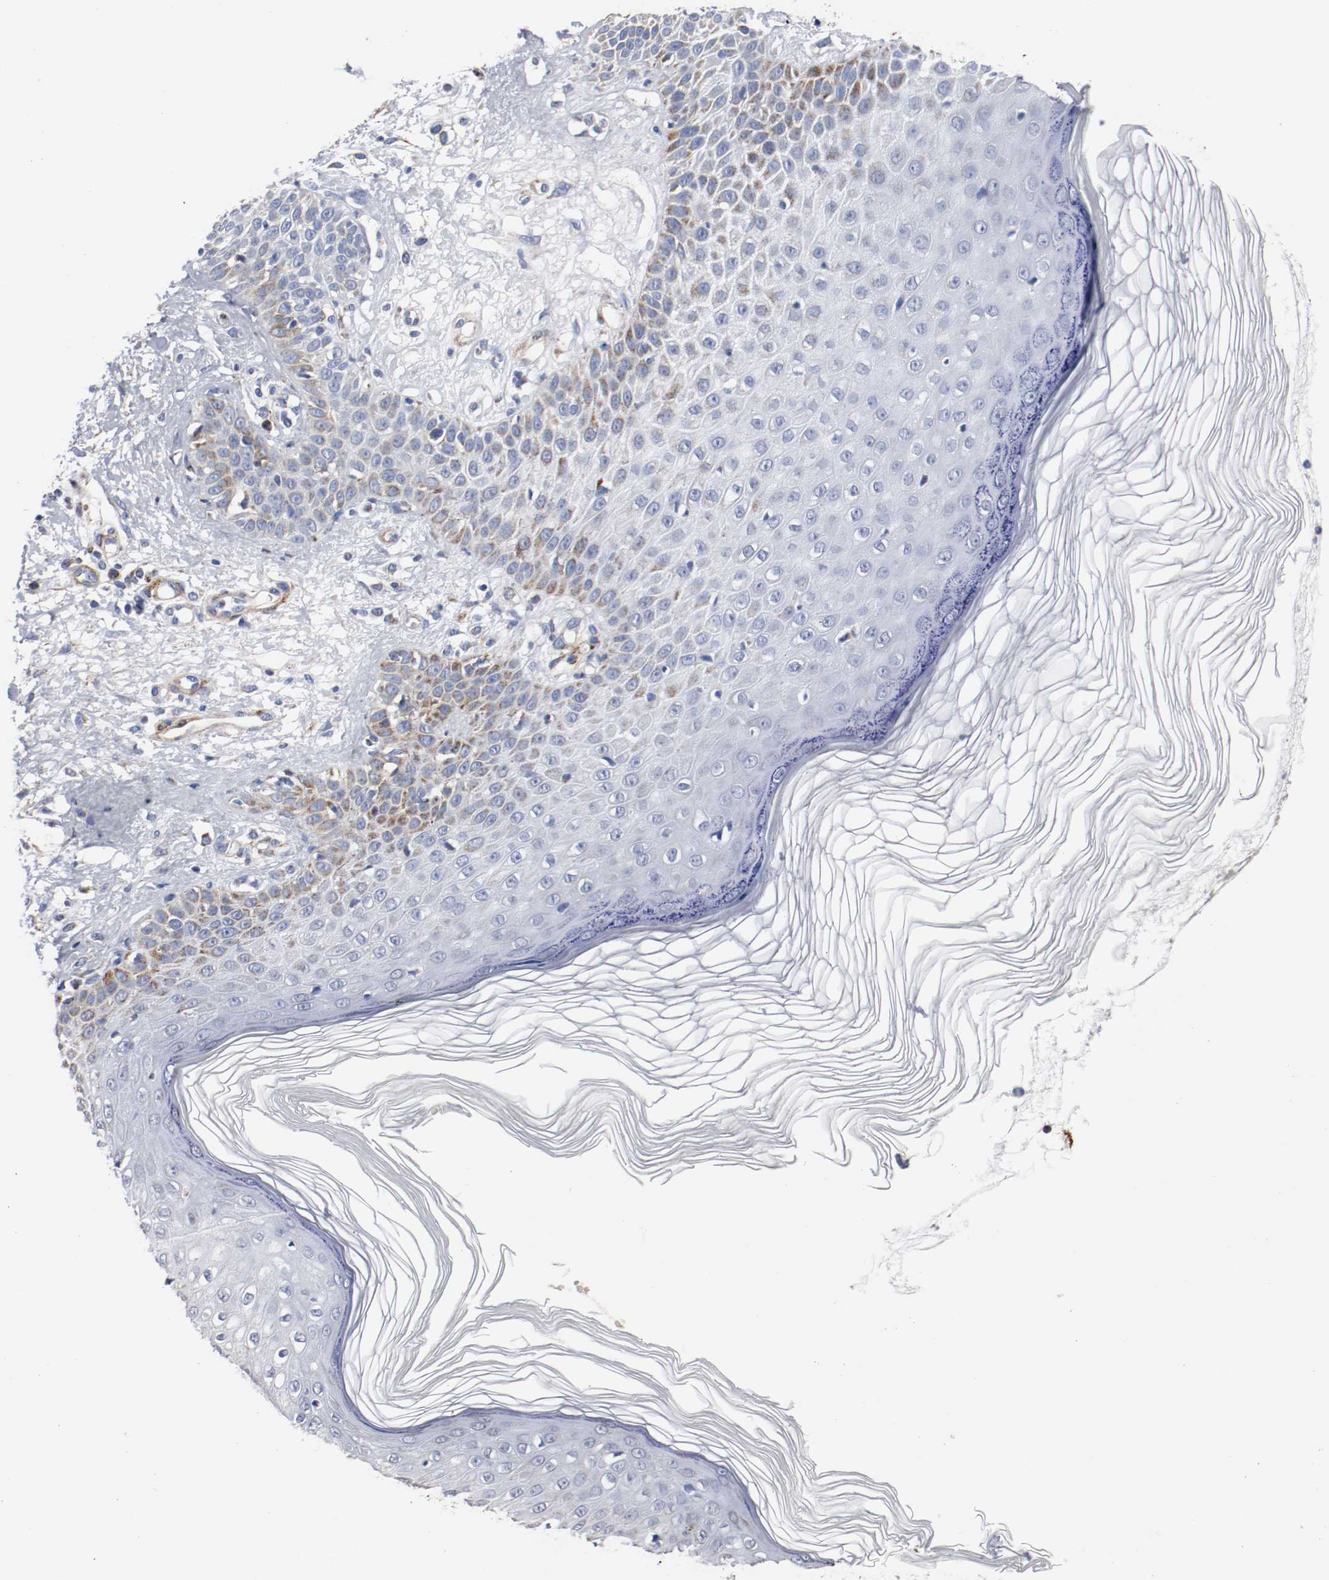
{"staining": {"intensity": "moderate", "quantity": "25%-75%", "location": "cytoplasmic/membranous"}, "tissue": "skin cancer", "cell_type": "Tumor cells", "image_type": "cancer", "snomed": [{"axis": "morphology", "description": "Squamous cell carcinoma, NOS"}, {"axis": "topography", "description": "Skin"}], "caption": "Protein expression analysis of human skin cancer (squamous cell carcinoma) reveals moderate cytoplasmic/membranous expression in about 25%-75% of tumor cells. The protein is stained brown, and the nuclei are stained in blue (DAB IHC with brightfield microscopy, high magnification).", "gene": "TUBD1", "patient": {"sex": "female", "age": 78}}